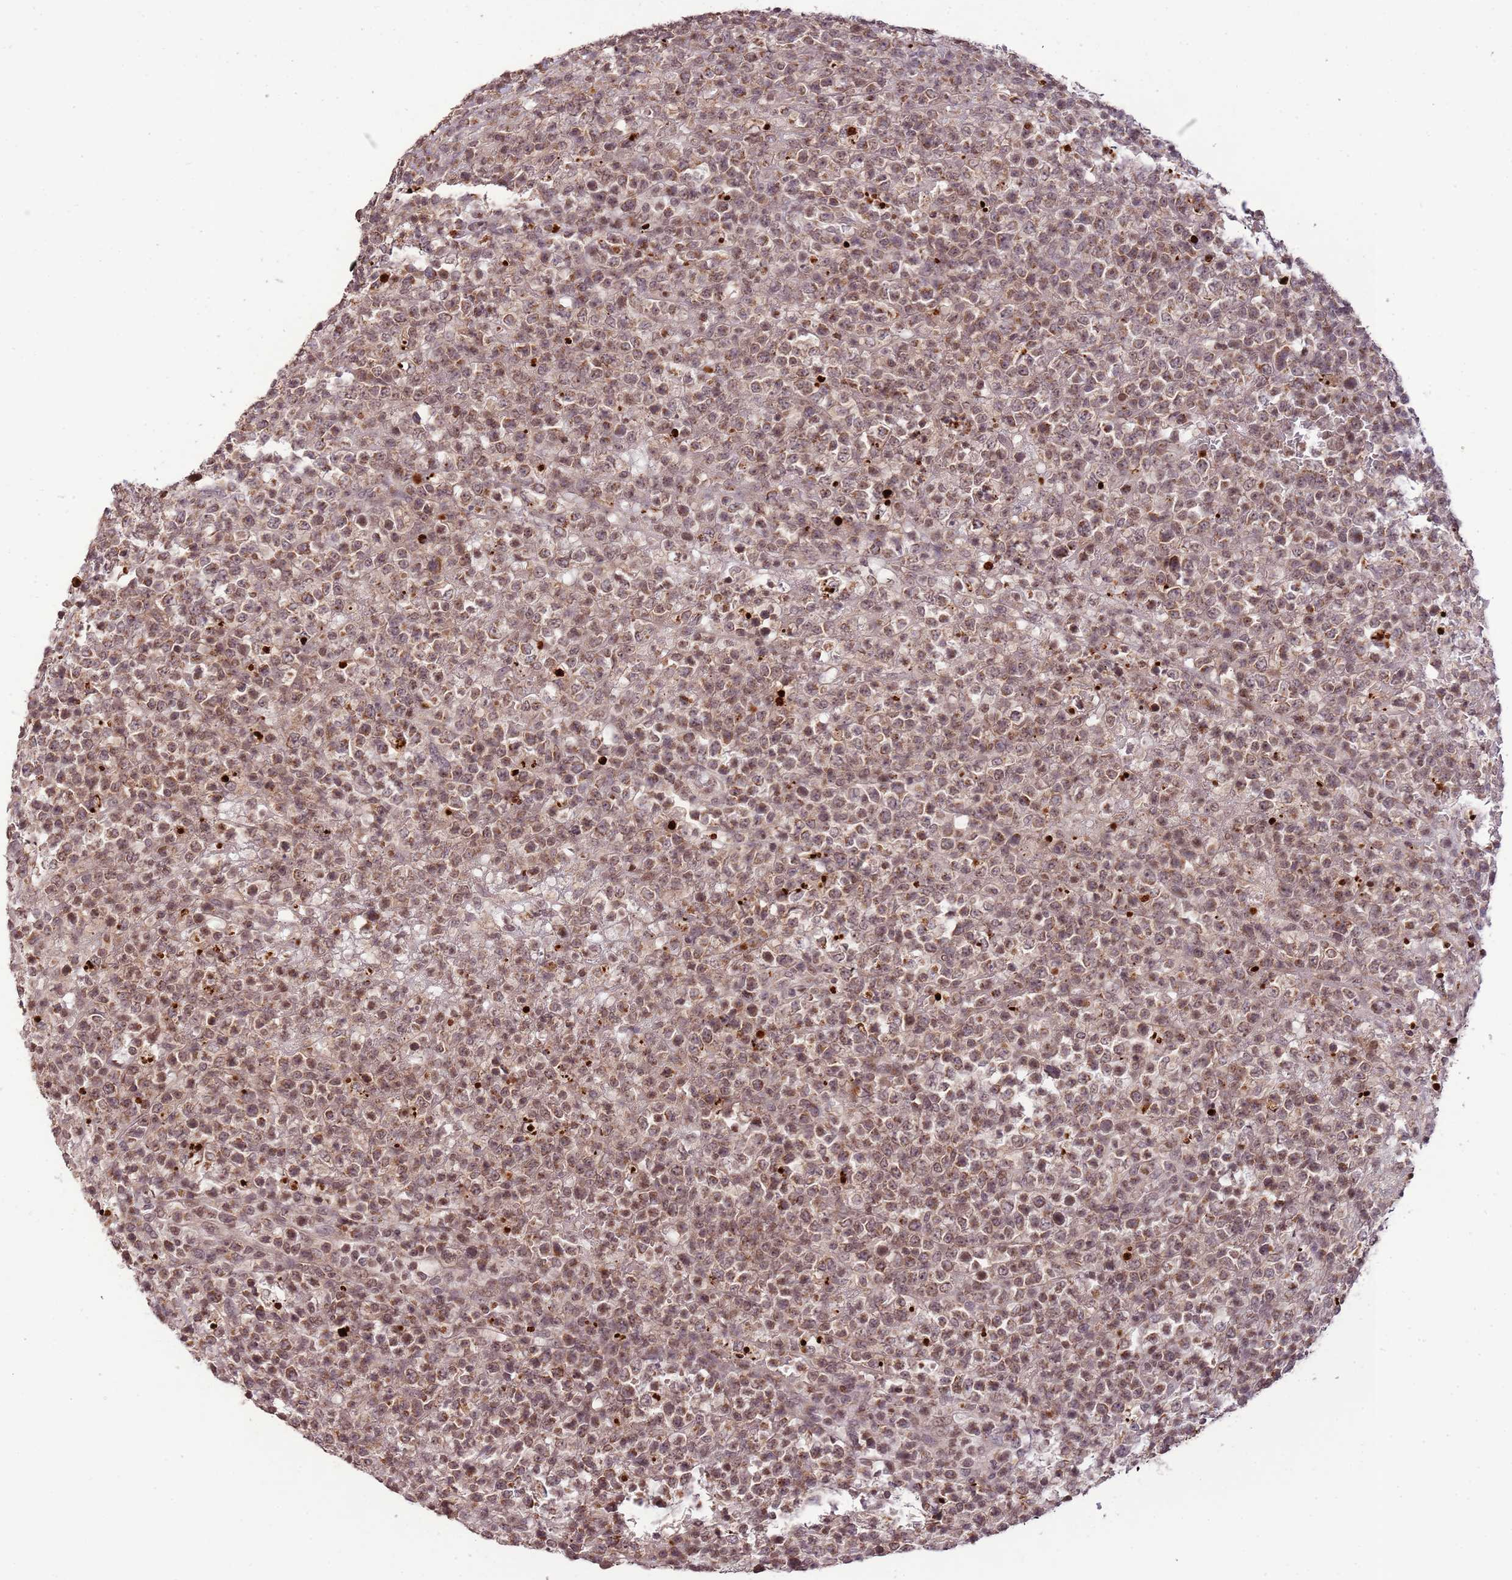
{"staining": {"intensity": "weak", "quantity": ">75%", "location": "nuclear"}, "tissue": "lymphoma", "cell_type": "Tumor cells", "image_type": "cancer", "snomed": [{"axis": "morphology", "description": "Malignant lymphoma, non-Hodgkin's type, High grade"}, {"axis": "topography", "description": "Colon"}], "caption": "This histopathology image exhibits high-grade malignant lymphoma, non-Hodgkin's type stained with immunohistochemistry (IHC) to label a protein in brown. The nuclear of tumor cells show weak positivity for the protein. Nuclei are counter-stained blue.", "gene": "SAMSN1", "patient": {"sex": "female", "age": 53}}